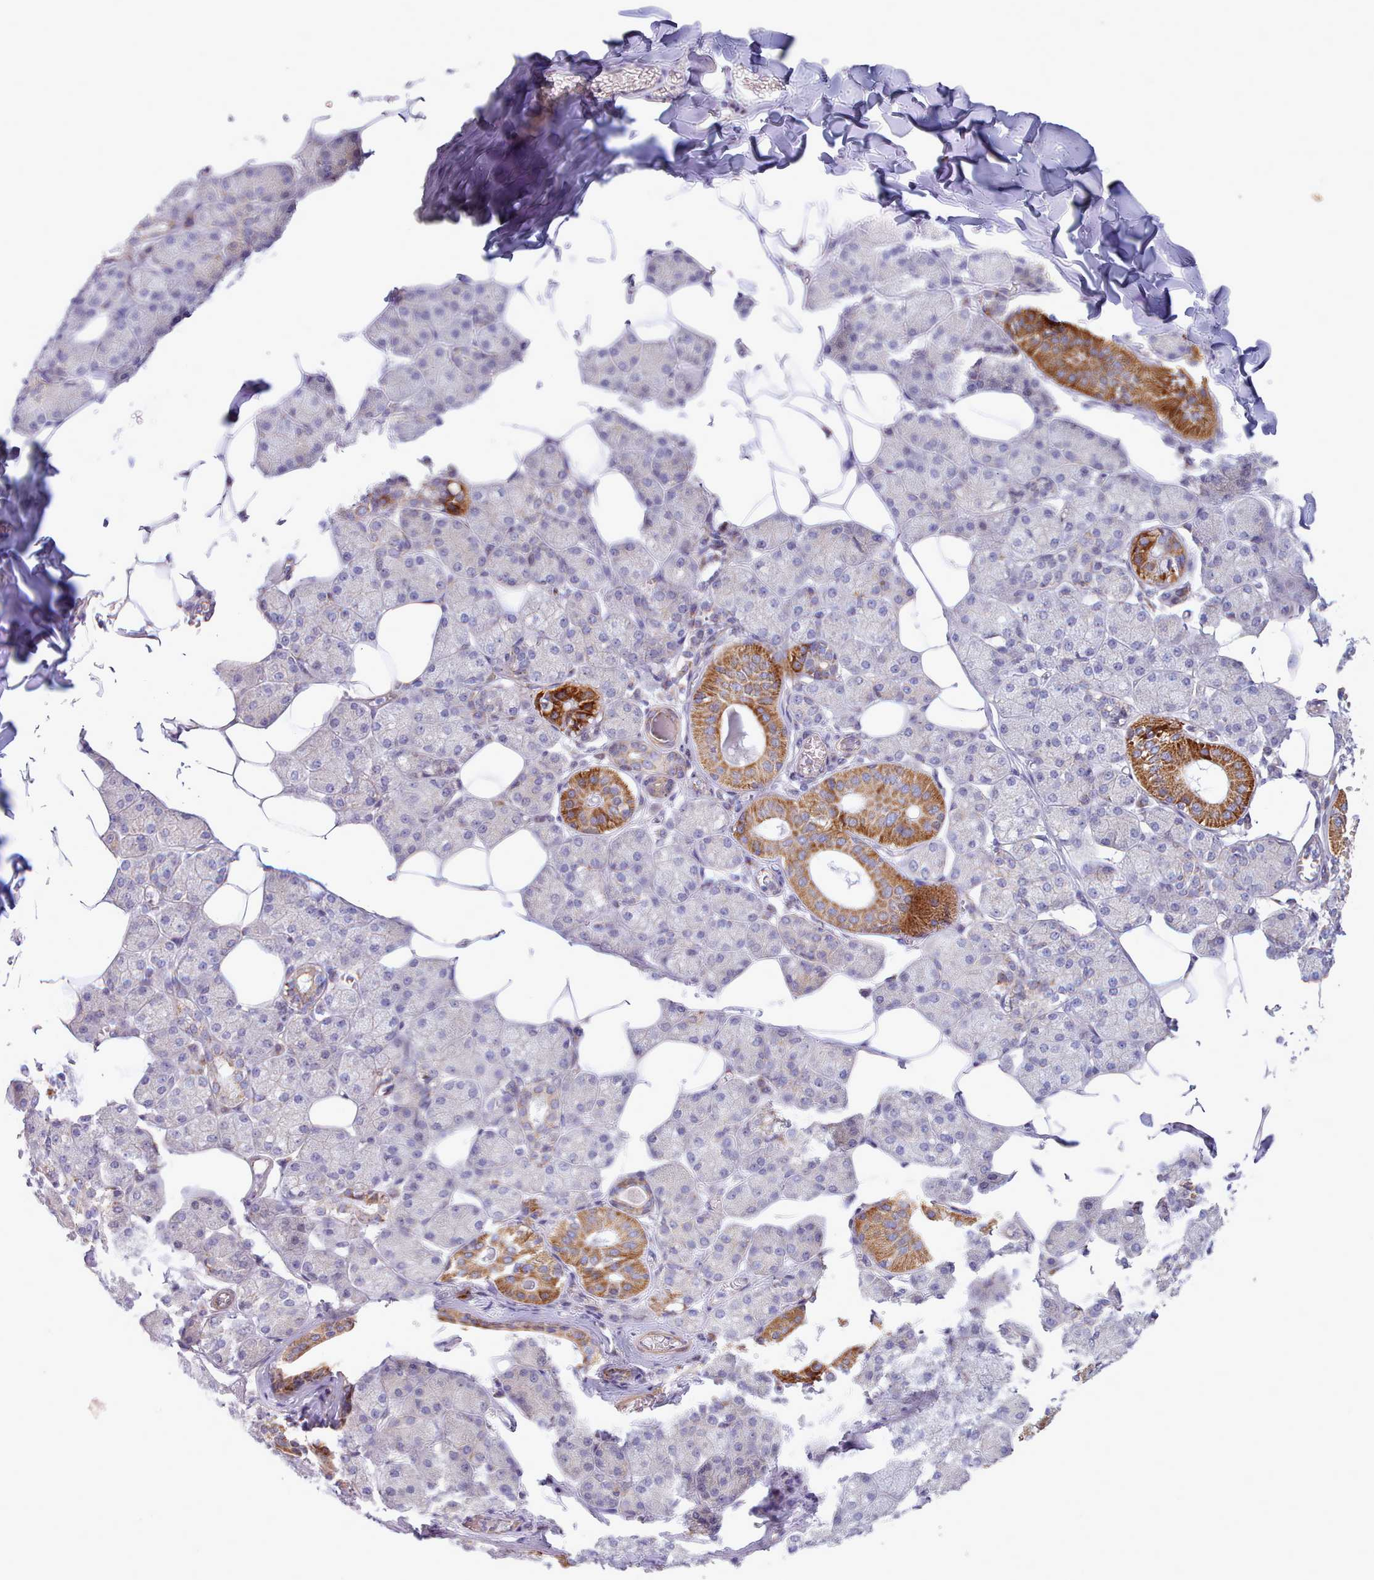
{"staining": {"intensity": "strong", "quantity": "<25%", "location": "cytoplasmic/membranous"}, "tissue": "salivary gland", "cell_type": "Glandular cells", "image_type": "normal", "snomed": [{"axis": "morphology", "description": "Normal tissue, NOS"}, {"axis": "topography", "description": "Salivary gland"}], "caption": "This image exhibits benign salivary gland stained with IHC to label a protein in brown. The cytoplasmic/membranous of glandular cells show strong positivity for the protein. Nuclei are counter-stained blue.", "gene": "MRPL21", "patient": {"sex": "female", "age": 33}}